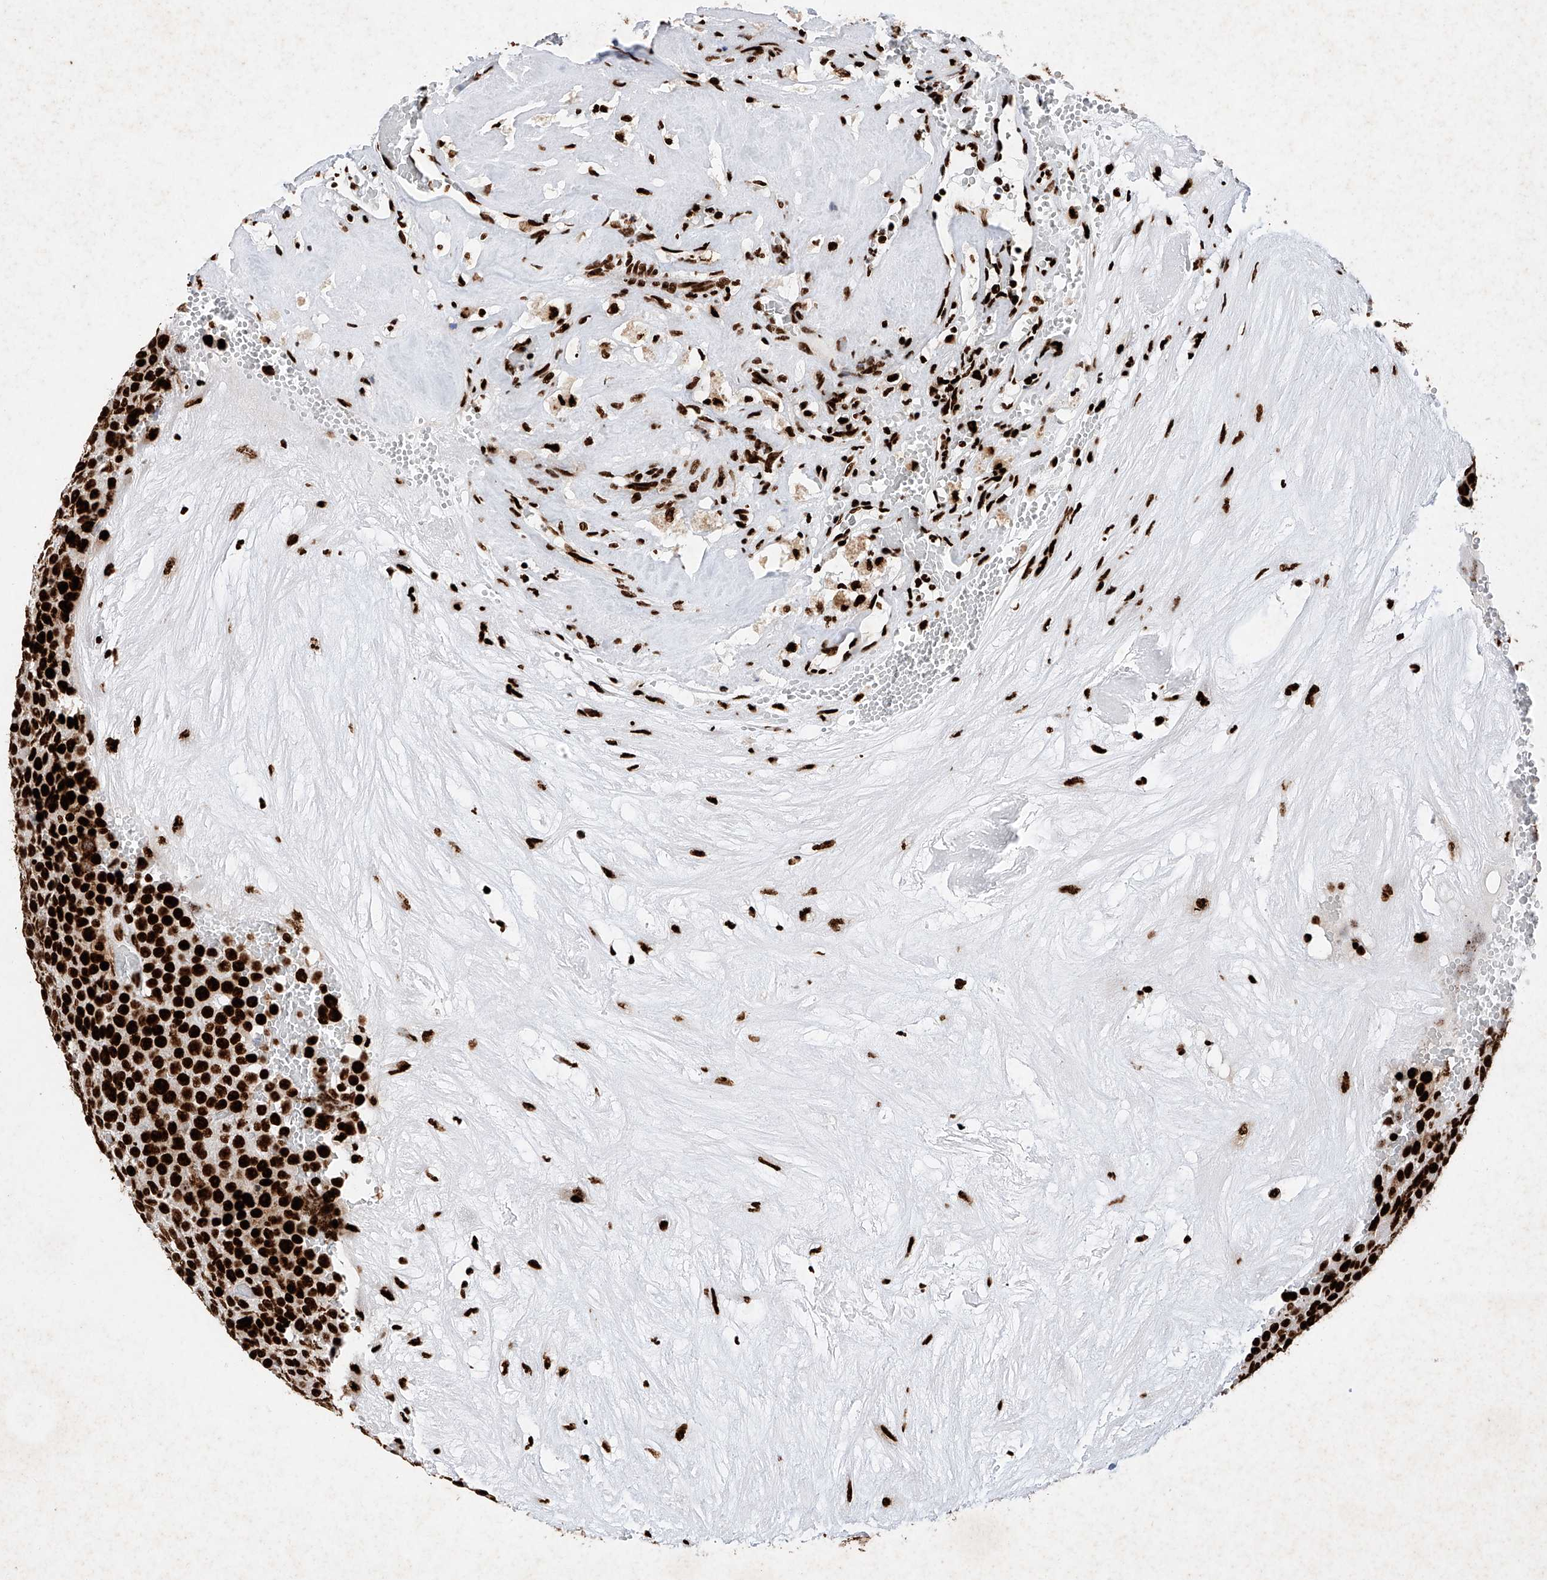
{"staining": {"intensity": "strong", "quantity": ">75%", "location": "nuclear"}, "tissue": "testis cancer", "cell_type": "Tumor cells", "image_type": "cancer", "snomed": [{"axis": "morphology", "description": "Seminoma, NOS"}, {"axis": "topography", "description": "Testis"}], "caption": "Immunohistochemical staining of human testis seminoma demonstrates high levels of strong nuclear protein staining in approximately >75% of tumor cells.", "gene": "SRSF6", "patient": {"sex": "male", "age": 71}}